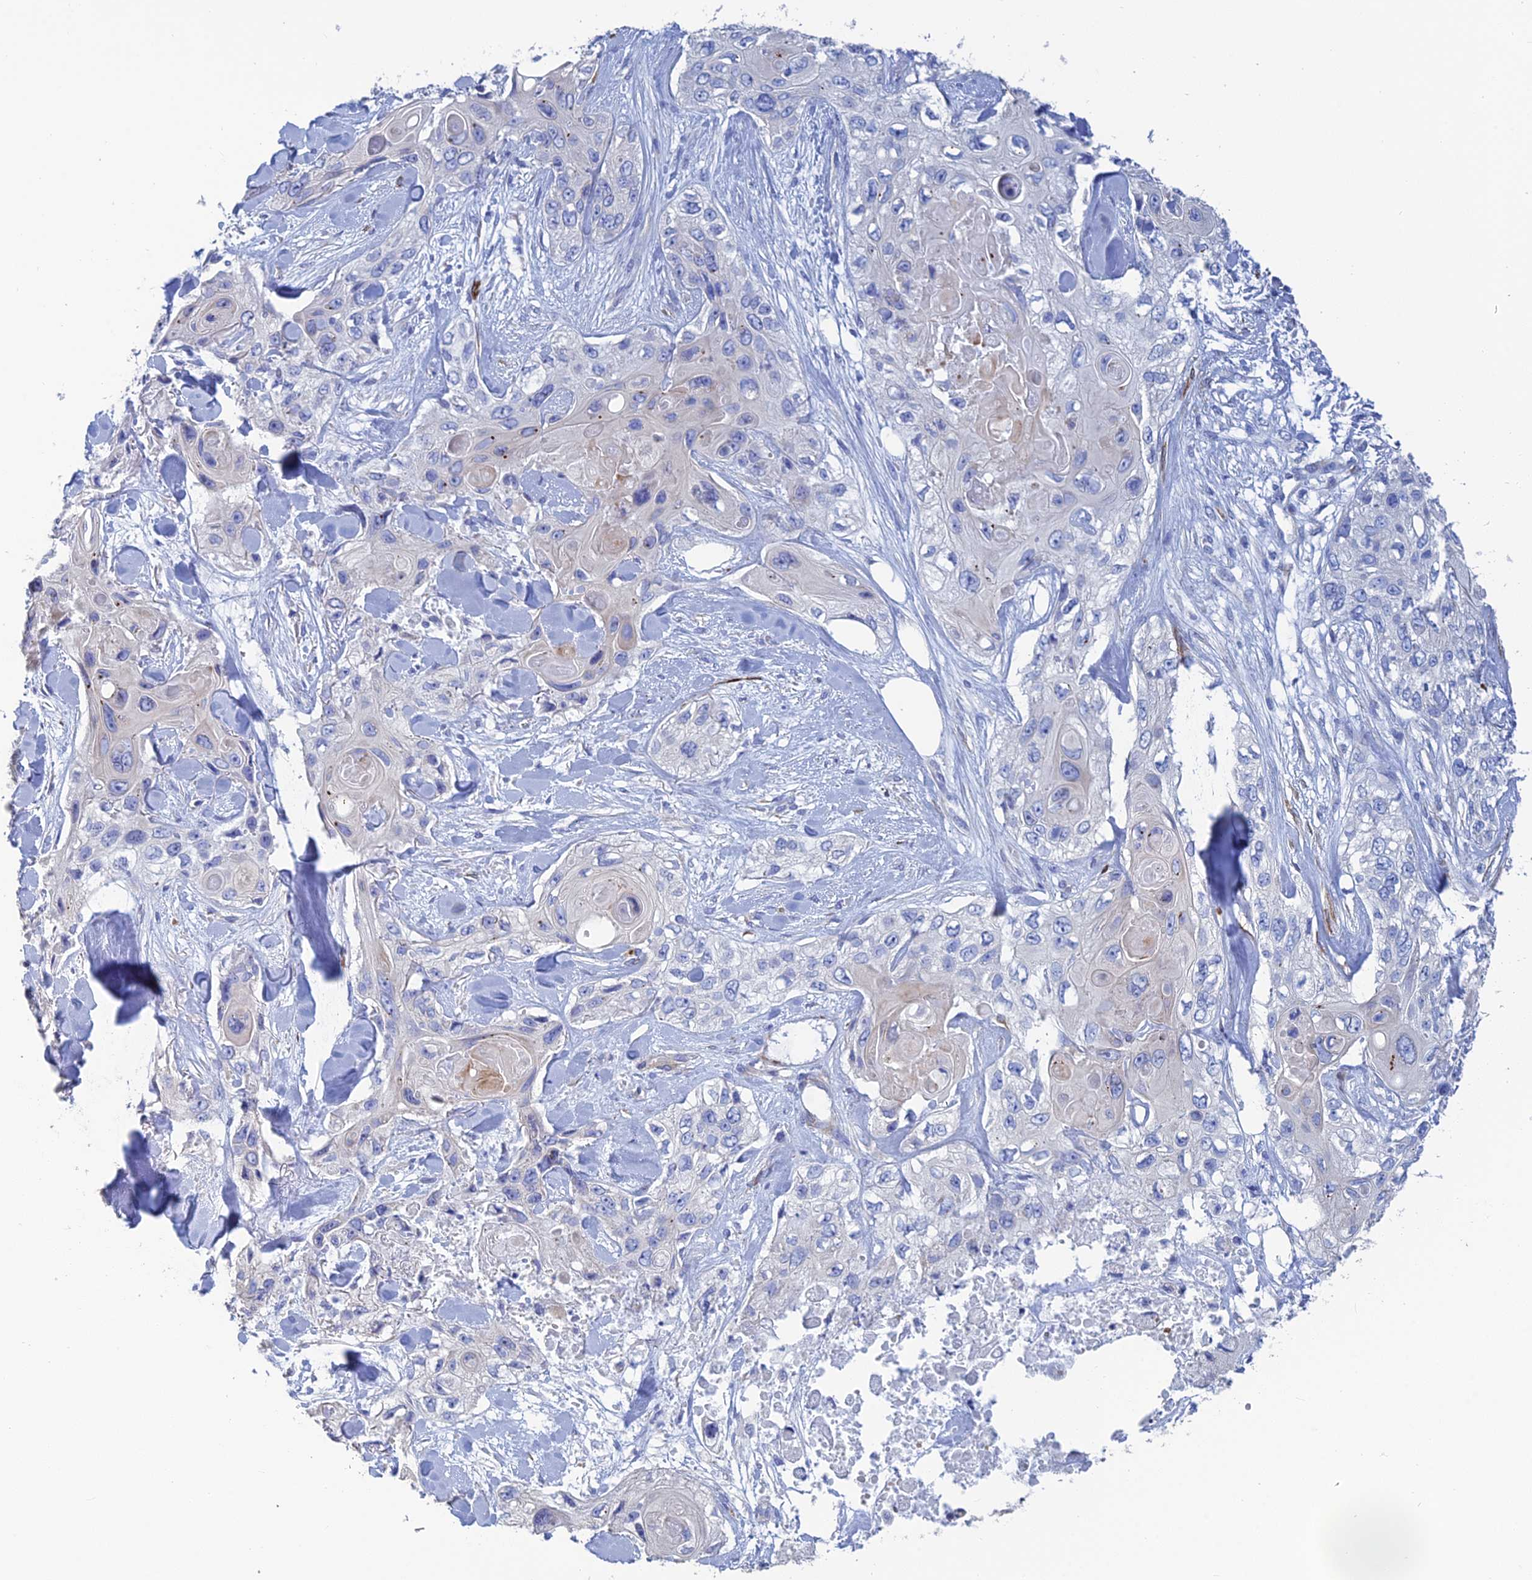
{"staining": {"intensity": "negative", "quantity": "none", "location": "none"}, "tissue": "skin cancer", "cell_type": "Tumor cells", "image_type": "cancer", "snomed": [{"axis": "morphology", "description": "Normal tissue, NOS"}, {"axis": "morphology", "description": "Squamous cell carcinoma, NOS"}, {"axis": "topography", "description": "Skin"}], "caption": "Histopathology image shows no significant protein positivity in tumor cells of skin cancer.", "gene": "PCDHA8", "patient": {"sex": "male", "age": 72}}